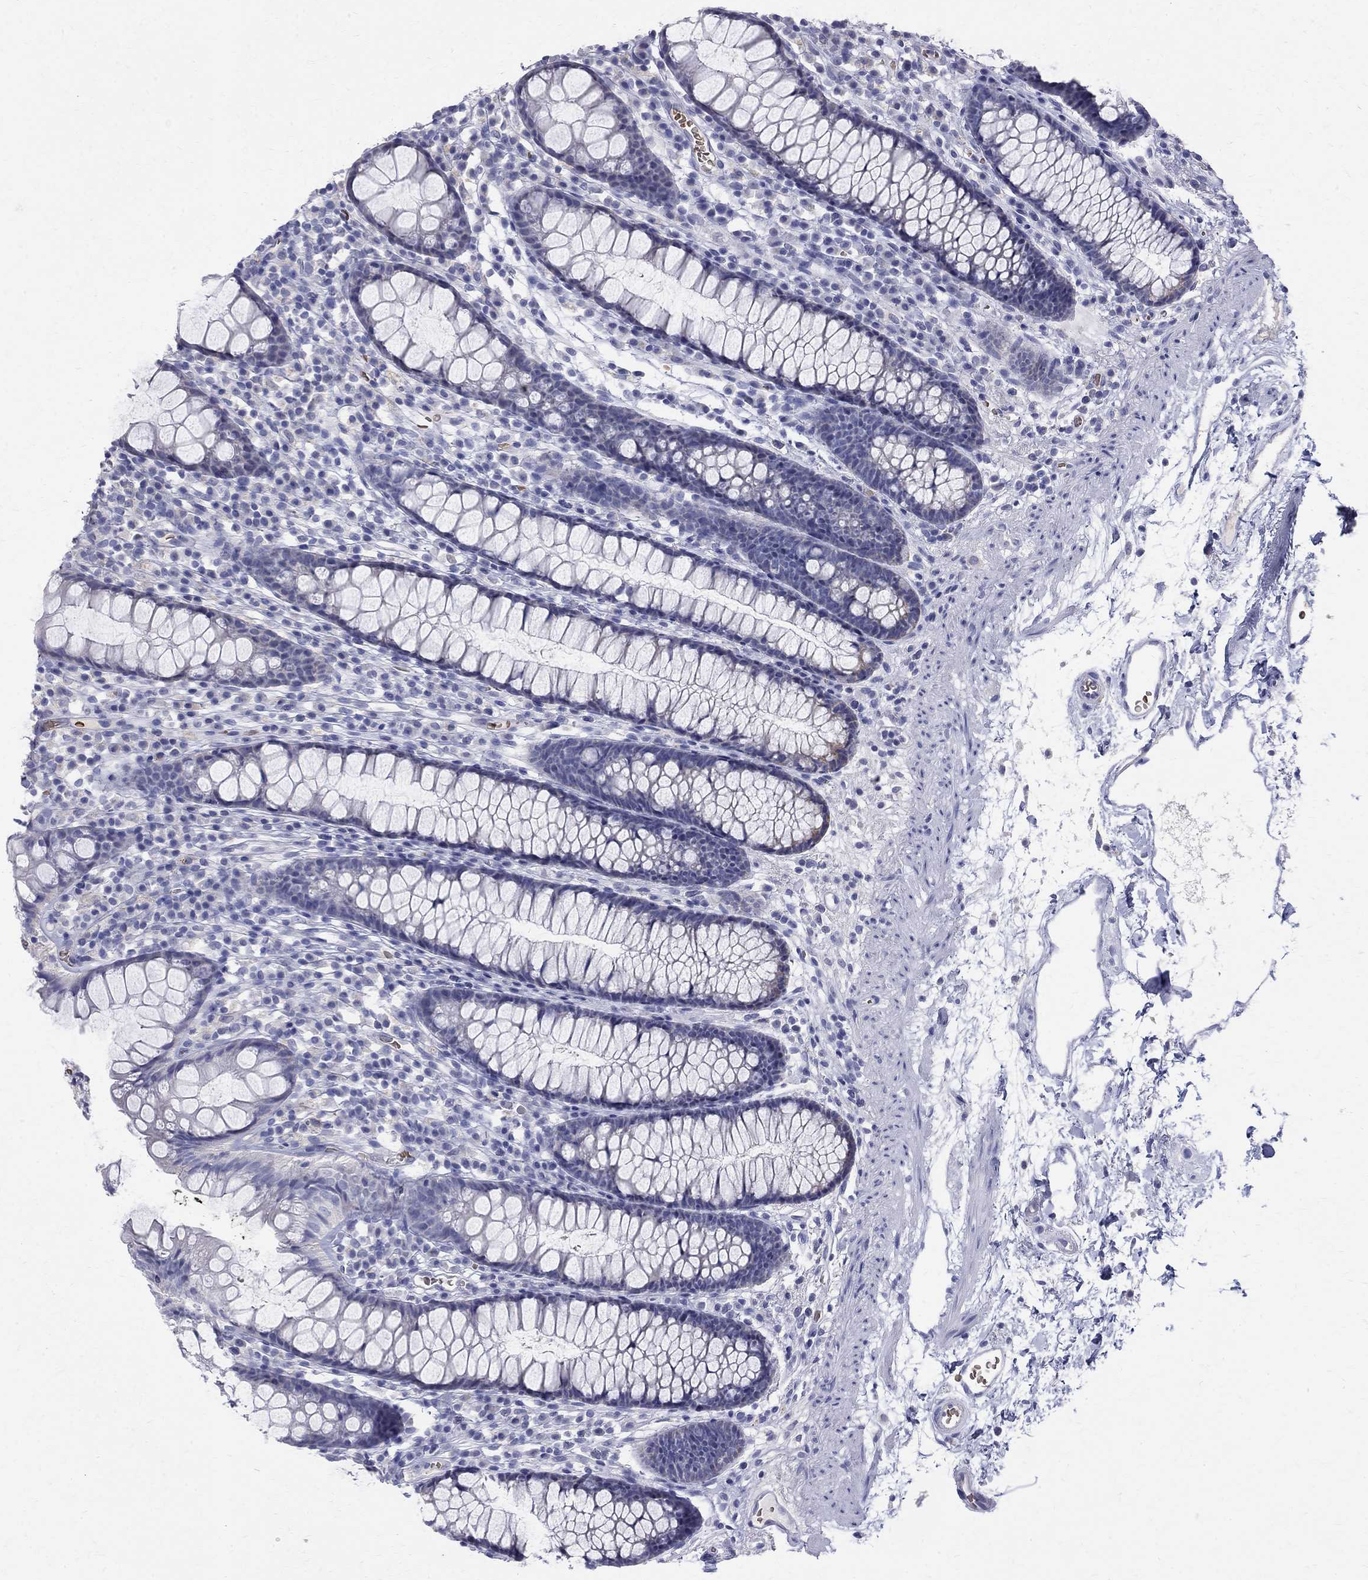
{"staining": {"intensity": "negative", "quantity": "none", "location": "none"}, "tissue": "colon", "cell_type": "Endothelial cells", "image_type": "normal", "snomed": [{"axis": "morphology", "description": "Normal tissue, NOS"}, {"axis": "topography", "description": "Colon"}], "caption": "Protein analysis of benign colon demonstrates no significant staining in endothelial cells. (DAB (3,3'-diaminobenzidine) immunohistochemistry (IHC) visualized using brightfield microscopy, high magnification).", "gene": "AGER", "patient": {"sex": "male", "age": 76}}